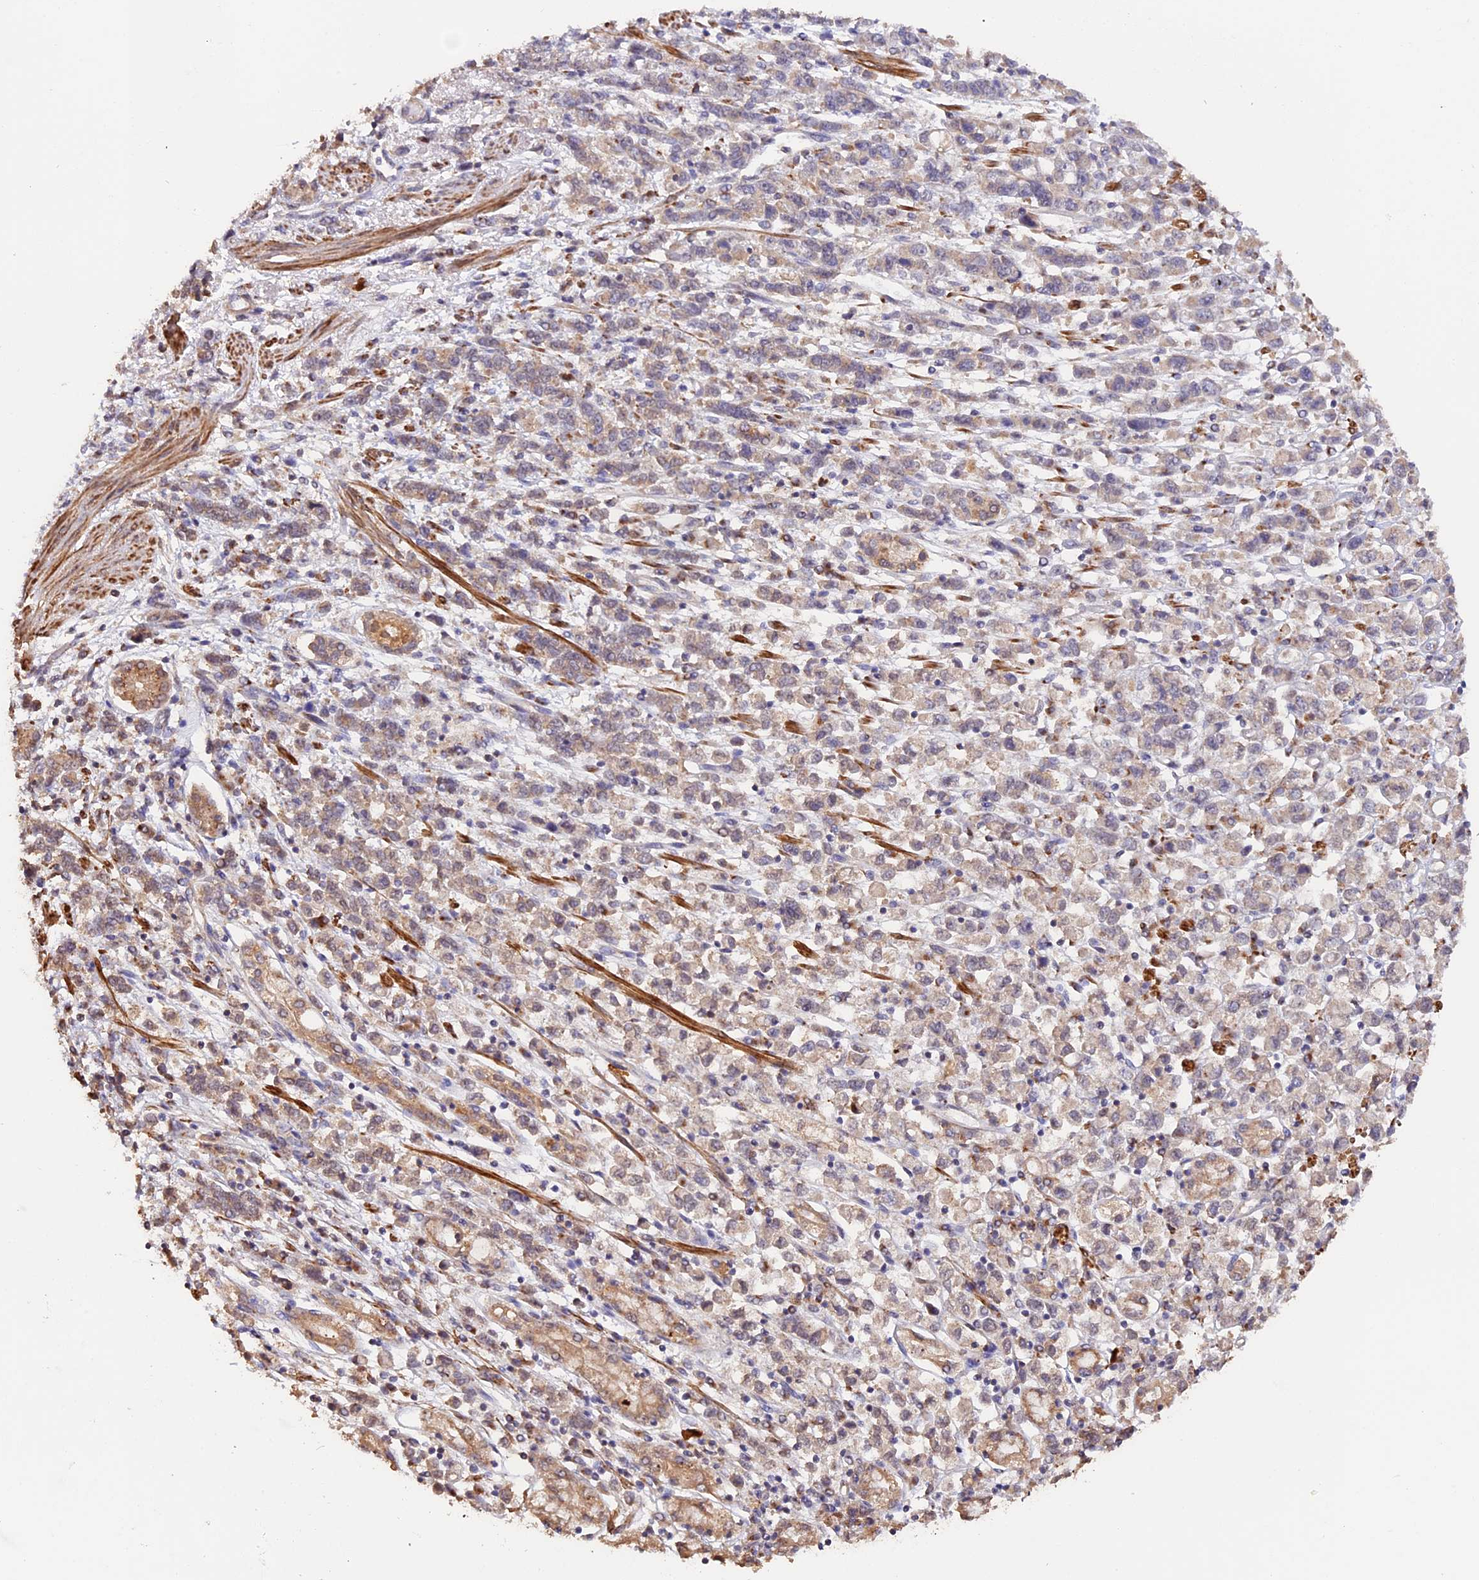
{"staining": {"intensity": "moderate", "quantity": "25%-75%", "location": "cytoplasmic/membranous"}, "tissue": "stomach cancer", "cell_type": "Tumor cells", "image_type": "cancer", "snomed": [{"axis": "morphology", "description": "Adenocarcinoma, NOS"}, {"axis": "topography", "description": "Stomach"}], "caption": "DAB (3,3'-diaminobenzidine) immunohistochemical staining of human stomach cancer reveals moderate cytoplasmic/membranous protein expression in approximately 25%-75% of tumor cells. The staining is performed using DAB (3,3'-diaminobenzidine) brown chromogen to label protein expression. The nuclei are counter-stained blue using hematoxylin.", "gene": "TANGO6", "patient": {"sex": "female", "age": 76}}